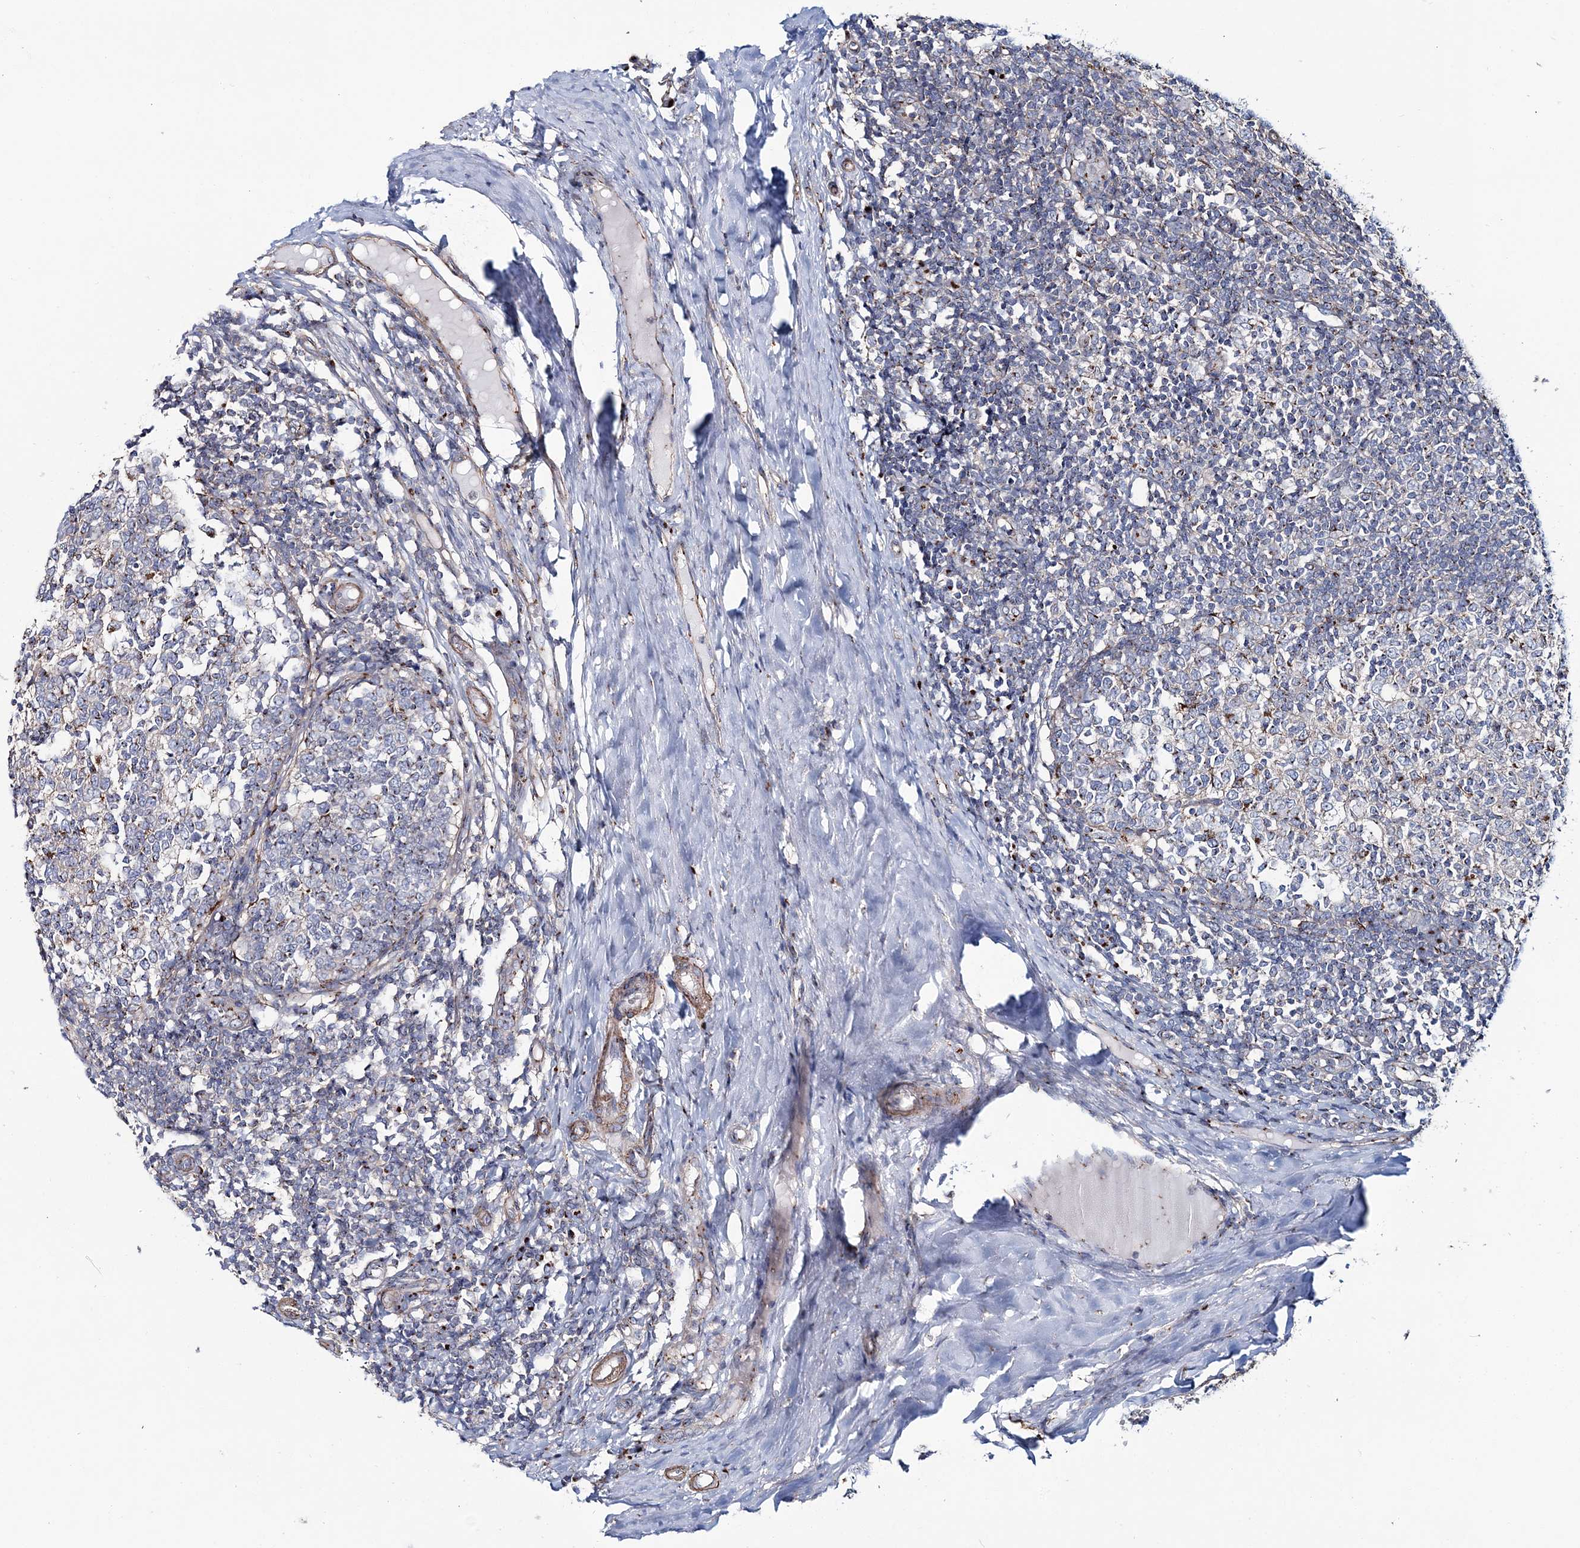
{"staining": {"intensity": "moderate", "quantity": "<25%", "location": "cytoplasmic/membranous"}, "tissue": "tonsil", "cell_type": "Germinal center cells", "image_type": "normal", "snomed": [{"axis": "morphology", "description": "Normal tissue, NOS"}, {"axis": "topography", "description": "Tonsil"}], "caption": "This photomicrograph demonstrates immunohistochemistry staining of normal tonsil, with low moderate cytoplasmic/membranous staining in about <25% of germinal center cells.", "gene": "MAN1A2", "patient": {"sex": "female", "age": 19}}